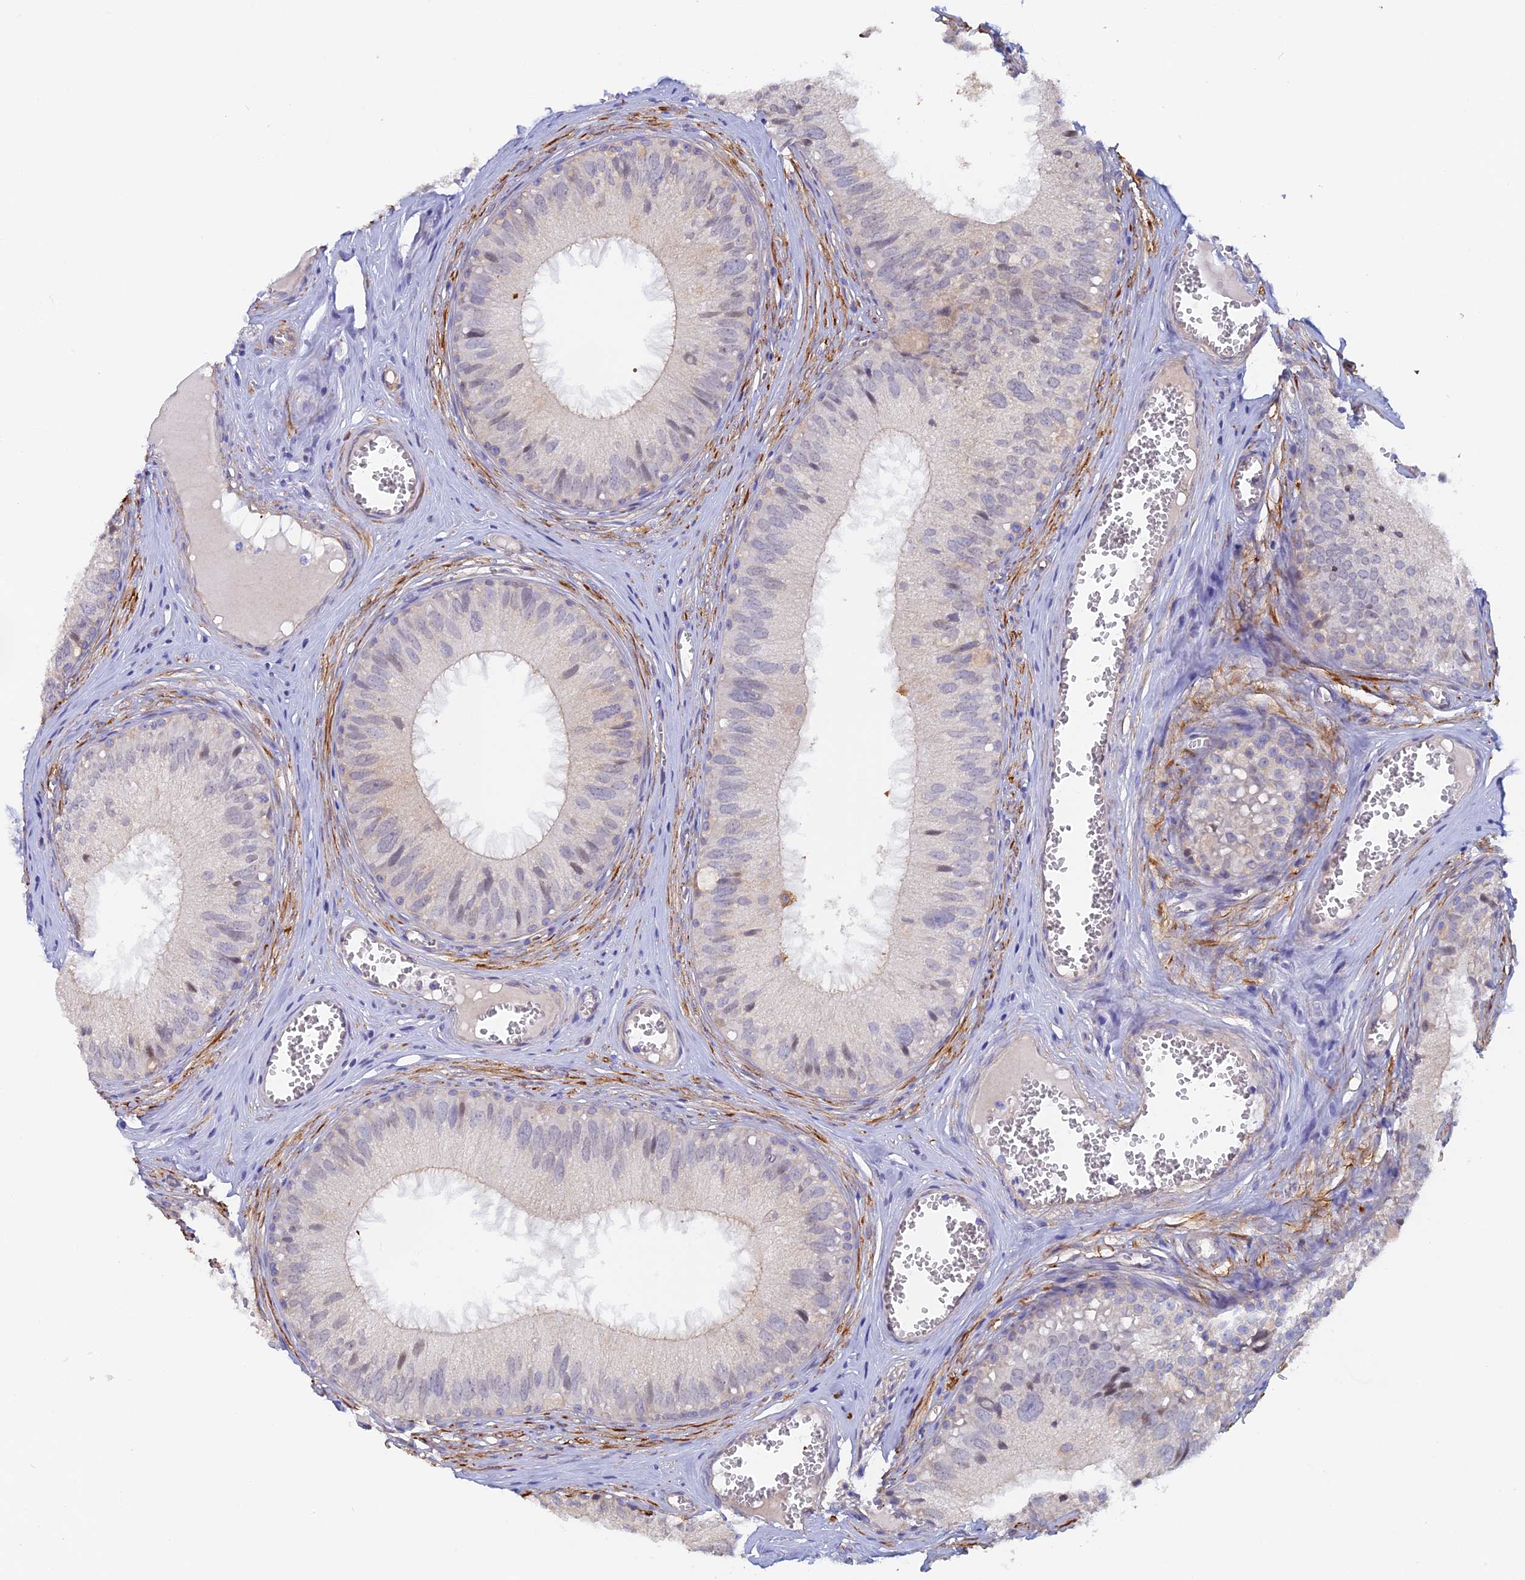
{"staining": {"intensity": "negative", "quantity": "none", "location": "none"}, "tissue": "epididymis", "cell_type": "Glandular cells", "image_type": "normal", "snomed": [{"axis": "morphology", "description": "Normal tissue, NOS"}, {"axis": "topography", "description": "Epididymis"}], "caption": "Immunohistochemistry photomicrograph of unremarkable epididymis: epididymis stained with DAB displays no significant protein staining in glandular cells. The staining is performed using DAB brown chromogen with nuclei counter-stained in using hematoxylin.", "gene": "FZR1", "patient": {"sex": "male", "age": 36}}